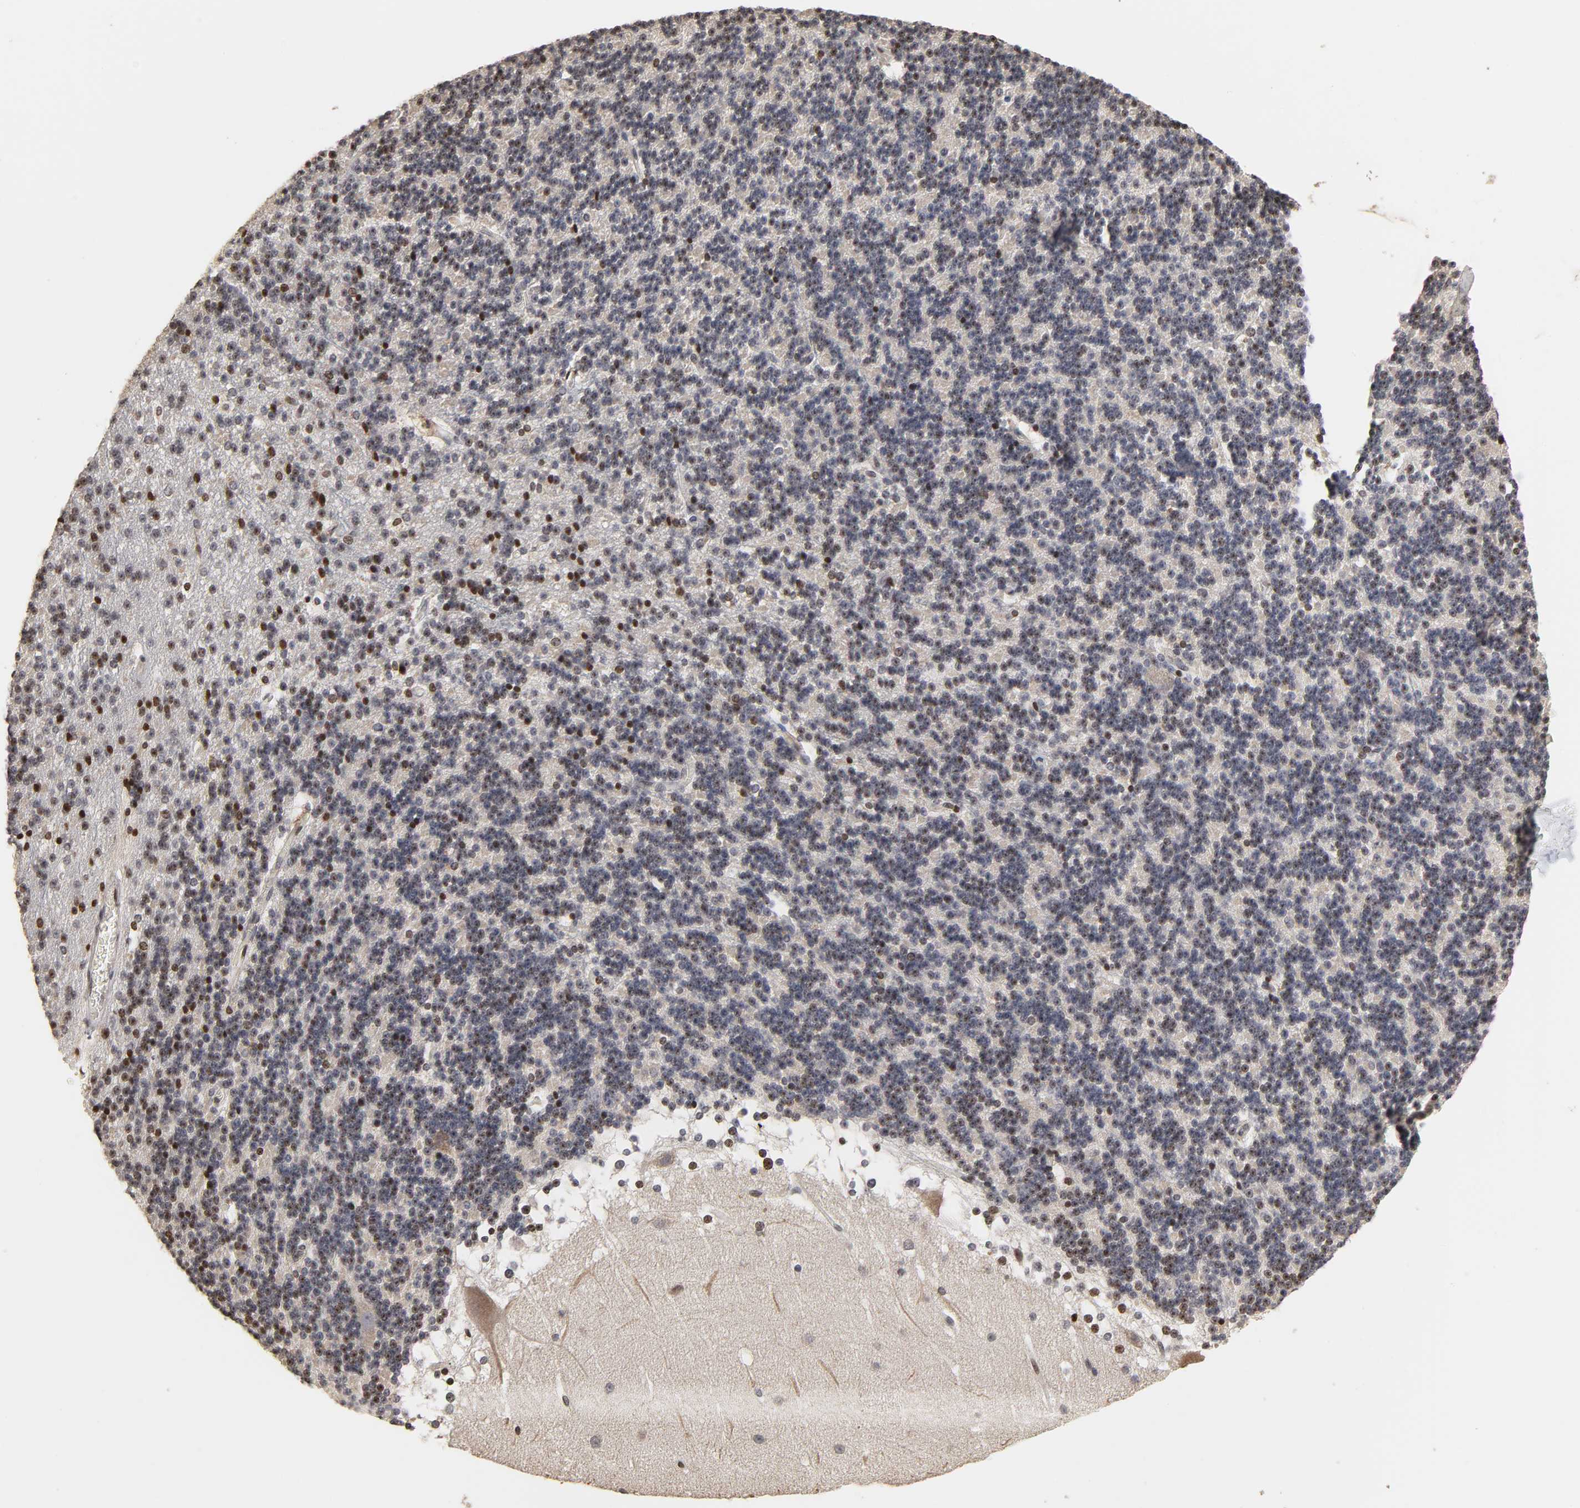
{"staining": {"intensity": "weak", "quantity": "25%-75%", "location": "nuclear"}, "tissue": "cerebellum", "cell_type": "Cells in granular layer", "image_type": "normal", "snomed": [{"axis": "morphology", "description": "Normal tissue, NOS"}, {"axis": "topography", "description": "Cerebellum"}], "caption": "Brown immunohistochemical staining in unremarkable human cerebellum reveals weak nuclear staining in approximately 25%-75% of cells in granular layer.", "gene": "ZNF473", "patient": {"sex": "female", "age": 19}}